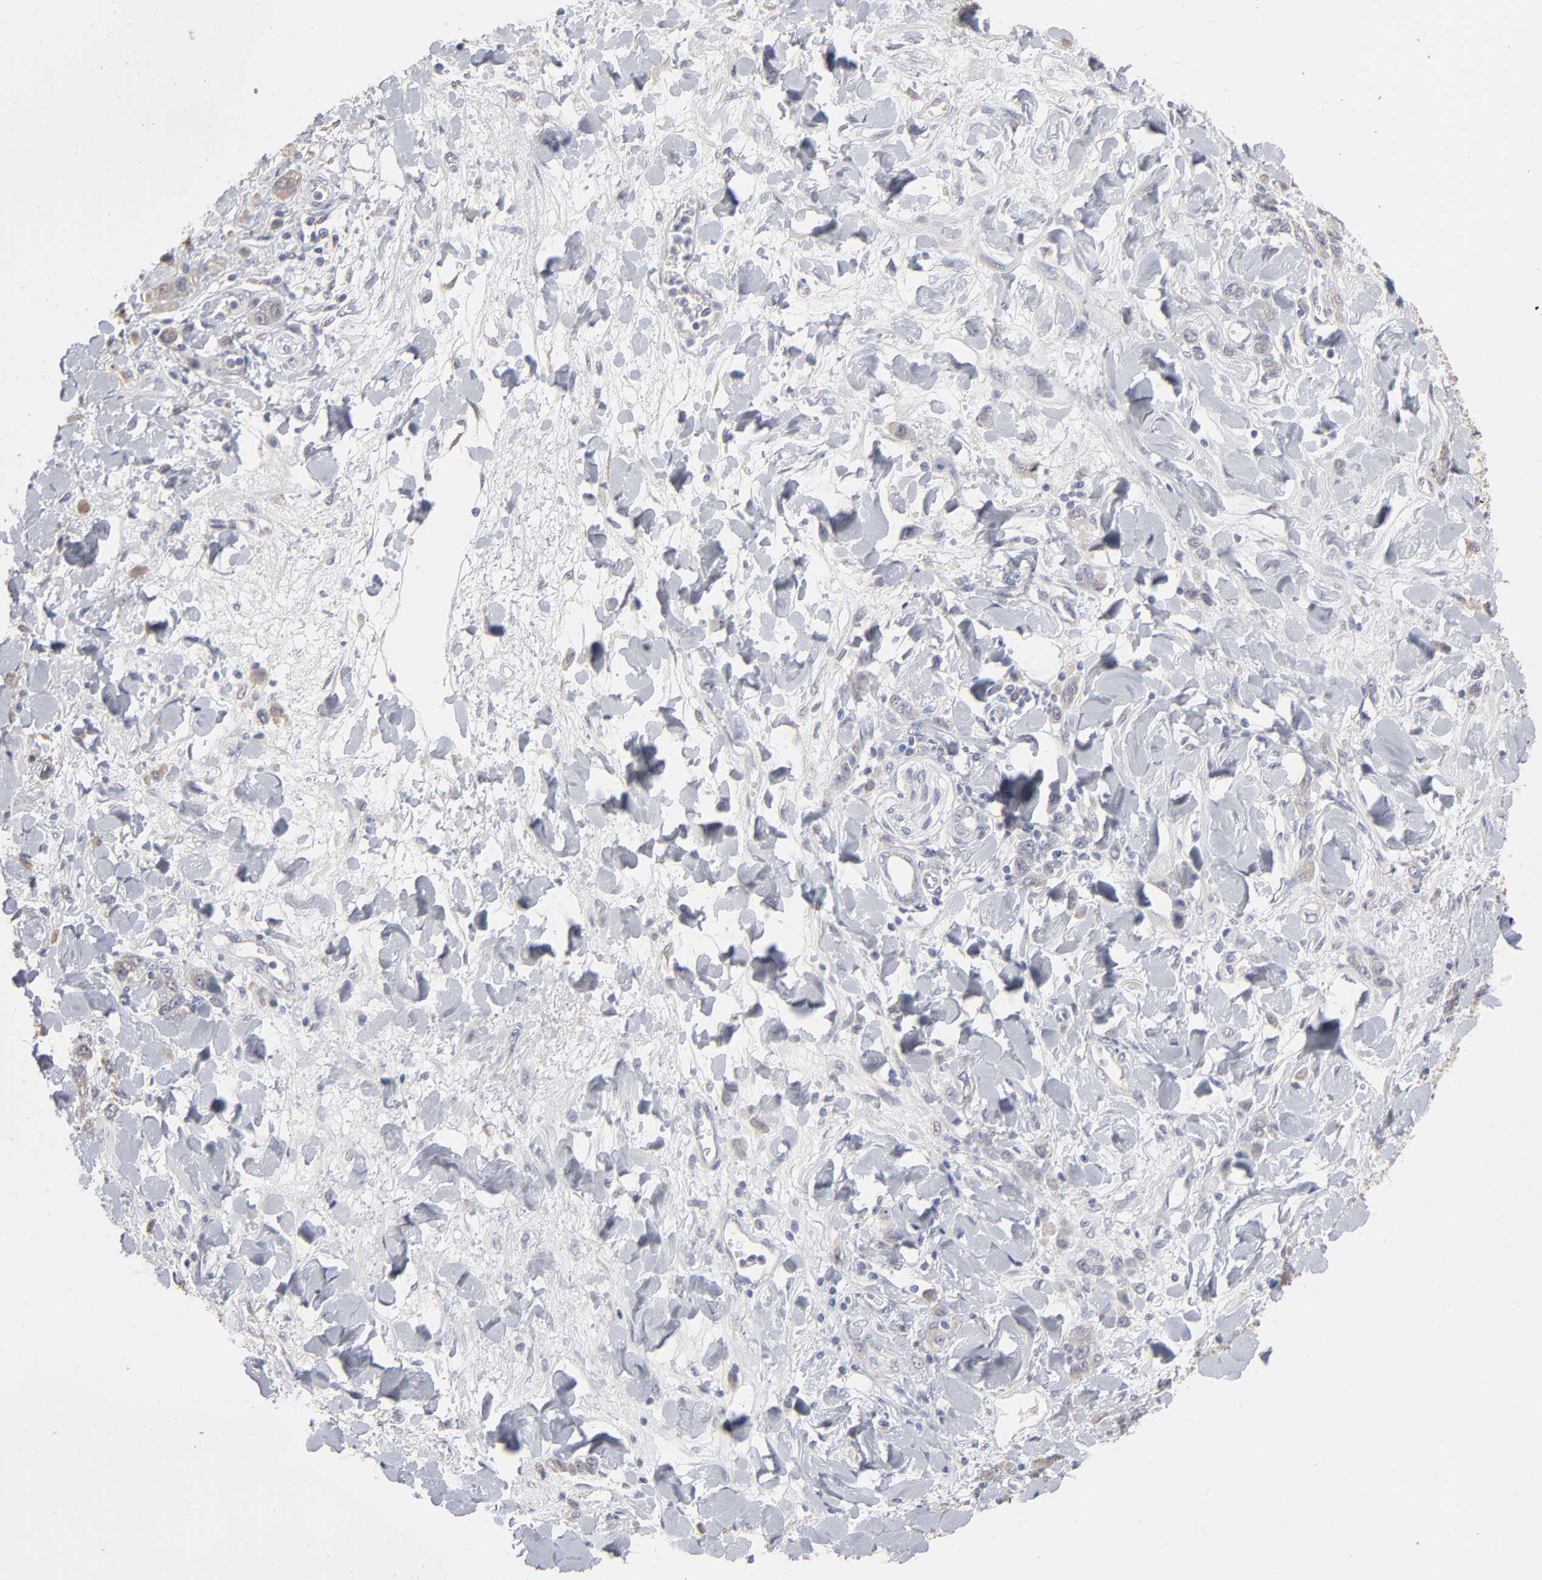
{"staining": {"intensity": "weak", "quantity": ">75%", "location": "cytoplasmic/membranous"}, "tissue": "stomach cancer", "cell_type": "Tumor cells", "image_type": "cancer", "snomed": [{"axis": "morphology", "description": "Normal tissue, NOS"}, {"axis": "morphology", "description": "Adenocarcinoma, NOS"}, {"axis": "topography", "description": "Stomach"}], "caption": "IHC histopathology image of neoplastic tissue: human adenocarcinoma (stomach) stained using immunohistochemistry displays low levels of weak protein expression localized specifically in the cytoplasmic/membranous of tumor cells, appearing as a cytoplasmic/membranous brown color.", "gene": "DNAL4", "patient": {"sex": "male", "age": 82}}